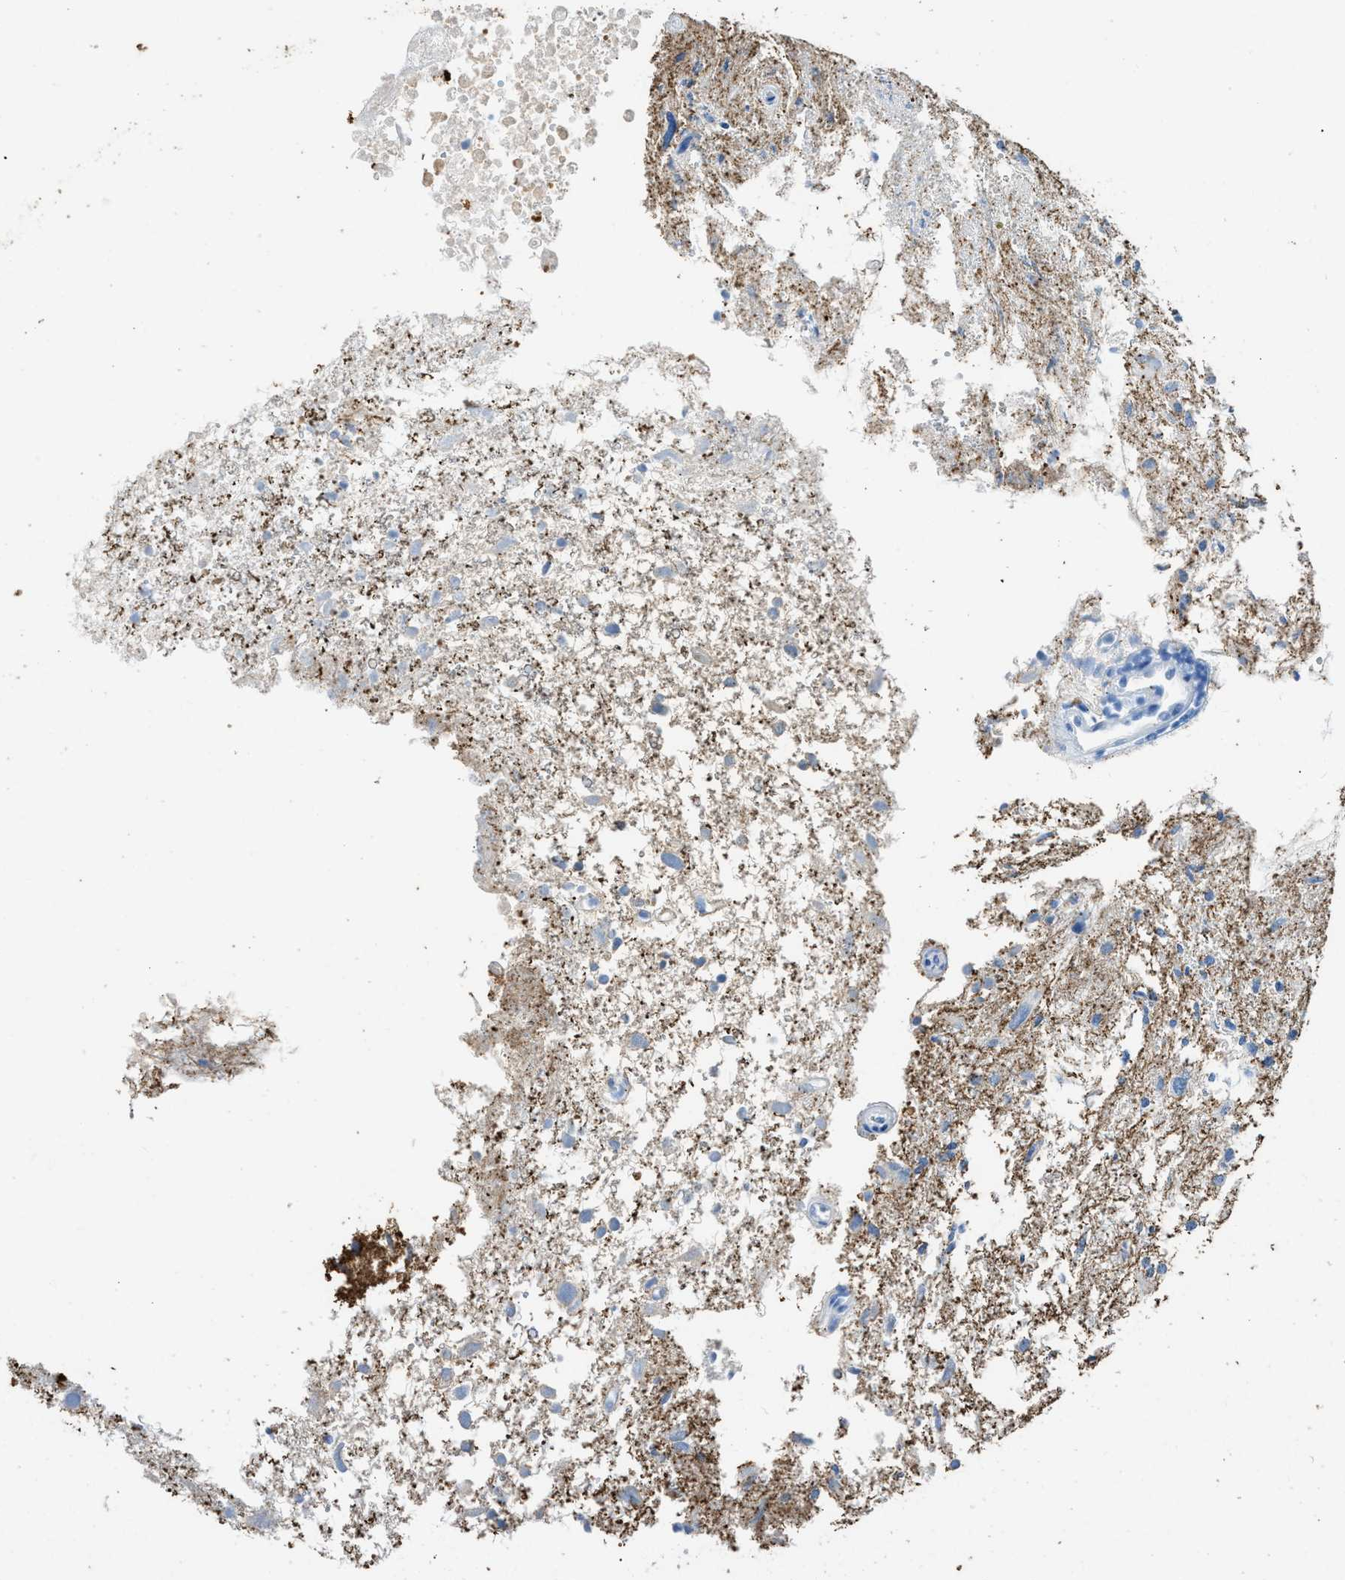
{"staining": {"intensity": "negative", "quantity": "none", "location": "none"}, "tissue": "glioma", "cell_type": "Tumor cells", "image_type": "cancer", "snomed": [{"axis": "morphology", "description": "Glioma, malignant, High grade"}, {"axis": "topography", "description": "Brain"}], "caption": "Tumor cells show no significant protein expression in malignant glioma (high-grade).", "gene": "FAIM2", "patient": {"sex": "female", "age": 59}}